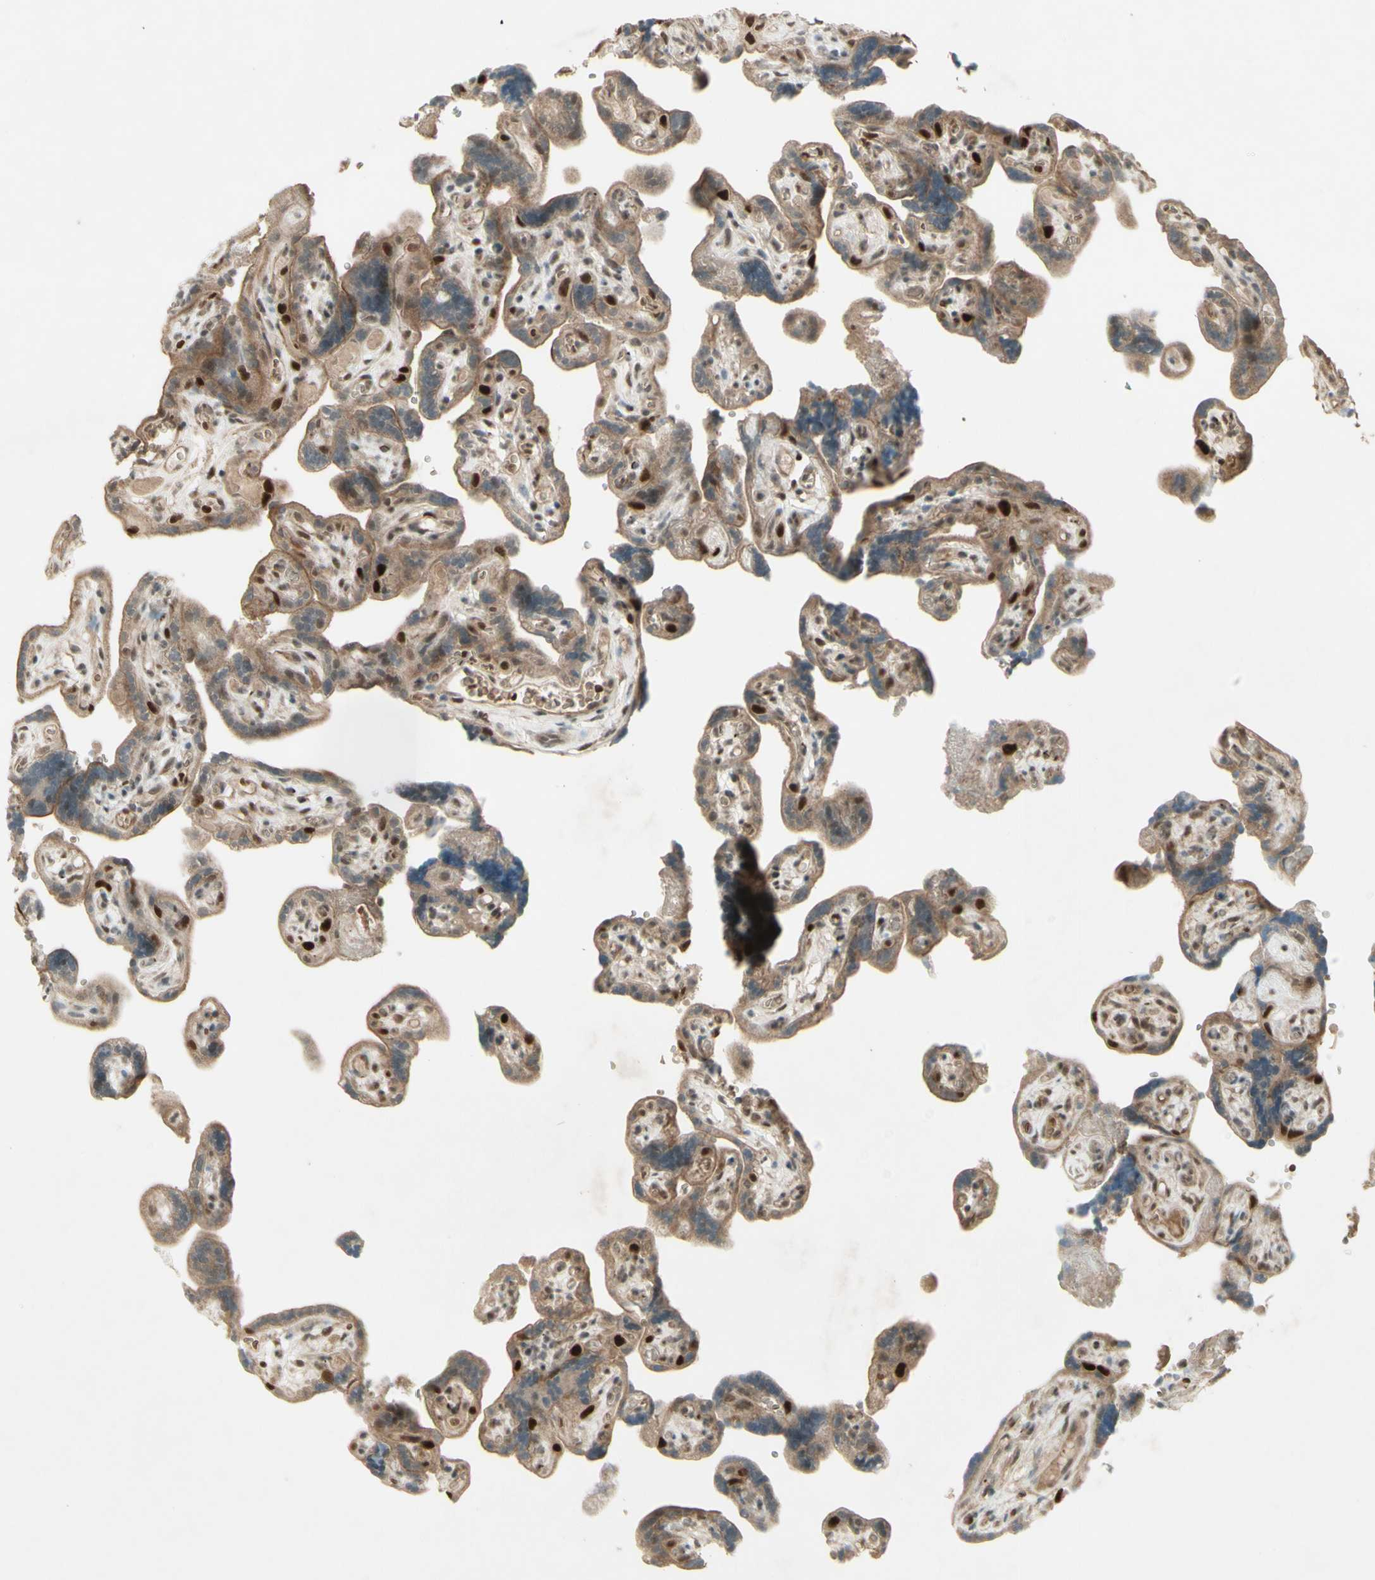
{"staining": {"intensity": "weak", "quantity": ">75%", "location": "cytoplasmic/membranous,nuclear"}, "tissue": "placenta", "cell_type": "Decidual cells", "image_type": "normal", "snomed": [{"axis": "morphology", "description": "Normal tissue, NOS"}, {"axis": "topography", "description": "Placenta"}], "caption": "IHC of normal placenta displays low levels of weak cytoplasmic/membranous,nuclear staining in about >75% of decidual cells.", "gene": "MSH6", "patient": {"sex": "female", "age": 30}}